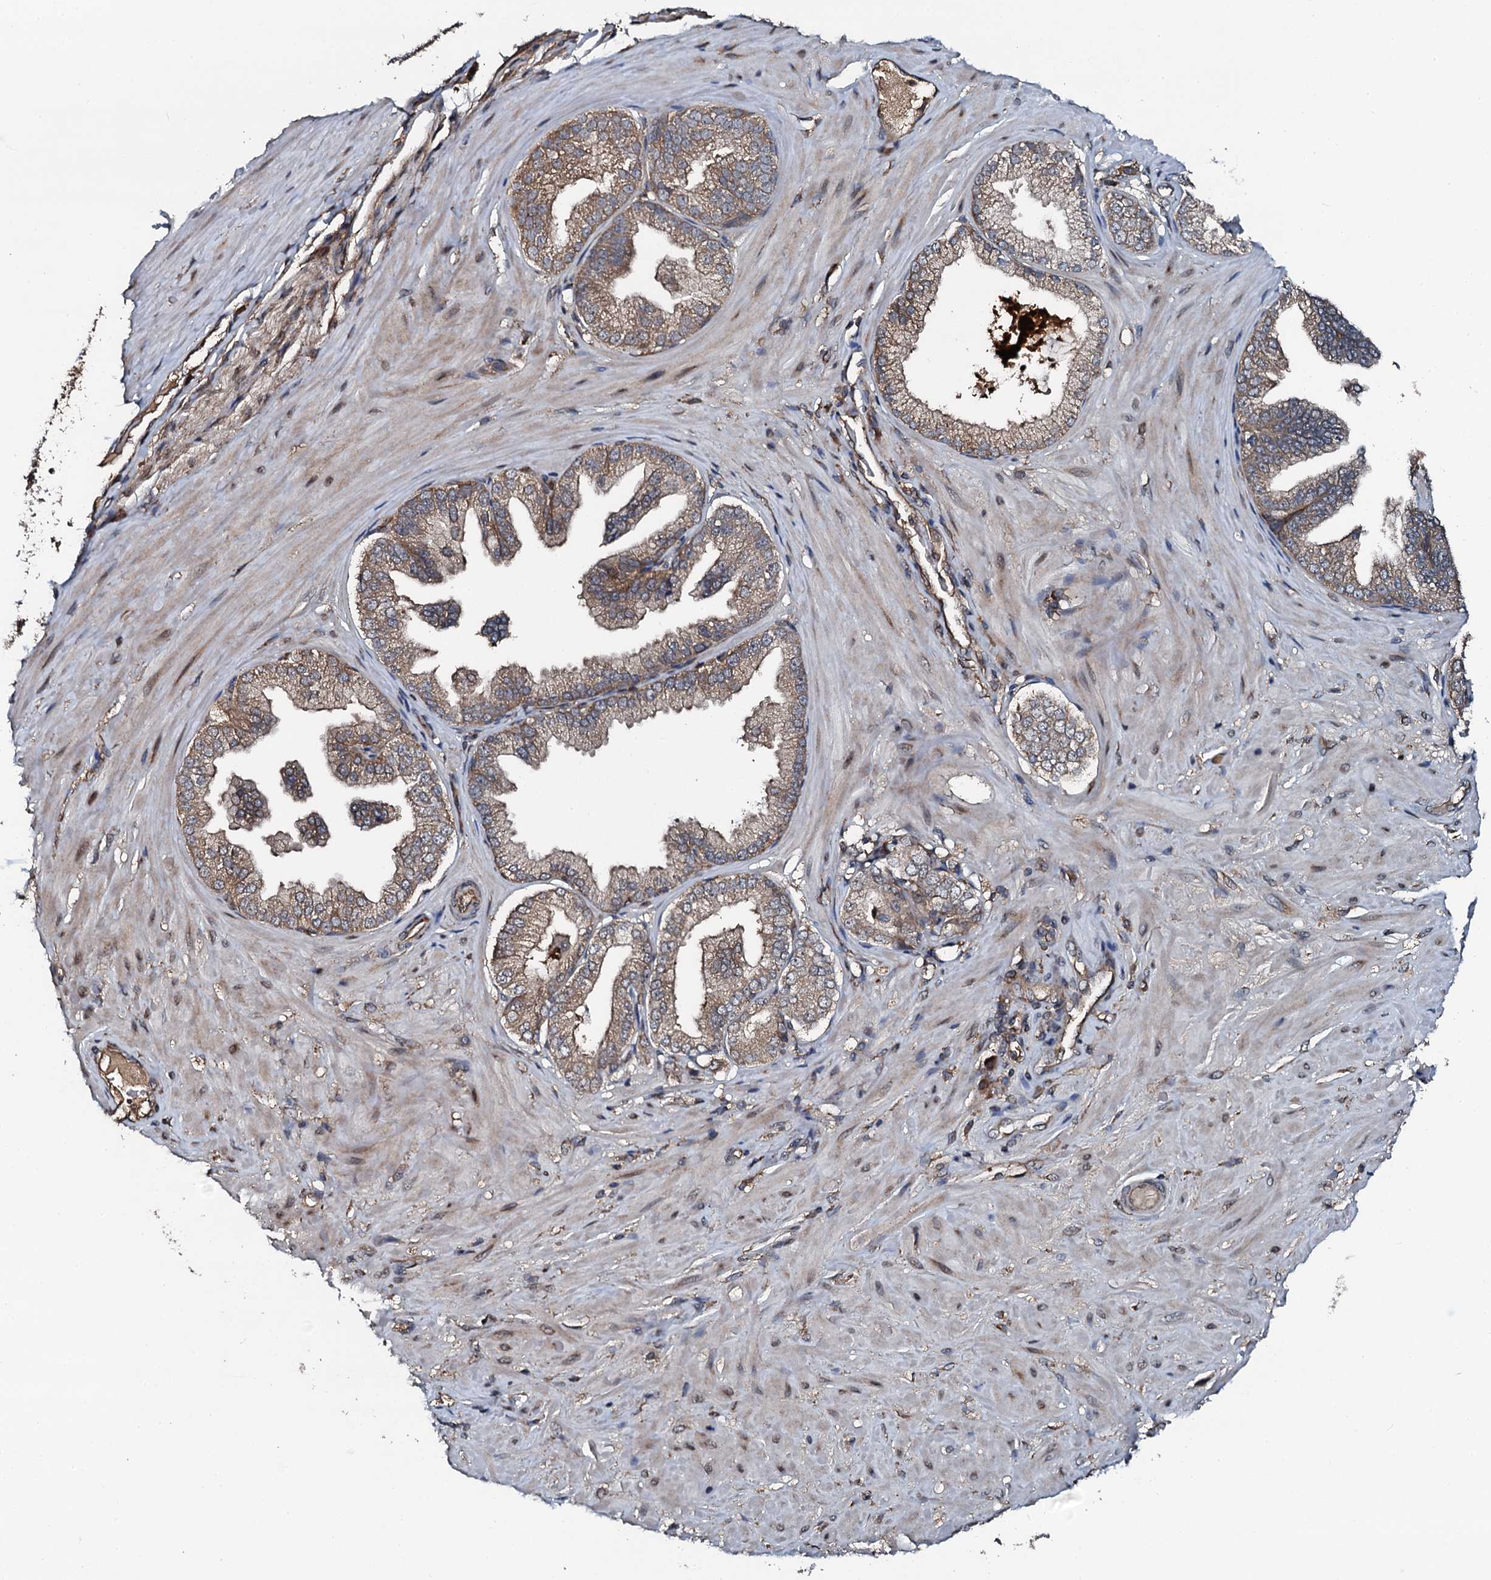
{"staining": {"intensity": "moderate", "quantity": "<25%", "location": "cytoplasmic/membranous"}, "tissue": "soft tissue", "cell_type": "Chondrocytes", "image_type": "normal", "snomed": [{"axis": "morphology", "description": "Normal tissue, NOS"}, {"axis": "morphology", "description": "Adenocarcinoma, Low grade"}, {"axis": "topography", "description": "Prostate"}, {"axis": "topography", "description": "Peripheral nerve tissue"}], "caption": "Protein staining of unremarkable soft tissue demonstrates moderate cytoplasmic/membranous staining in about <25% of chondrocytes.", "gene": "FLYWCH1", "patient": {"sex": "male", "age": 63}}